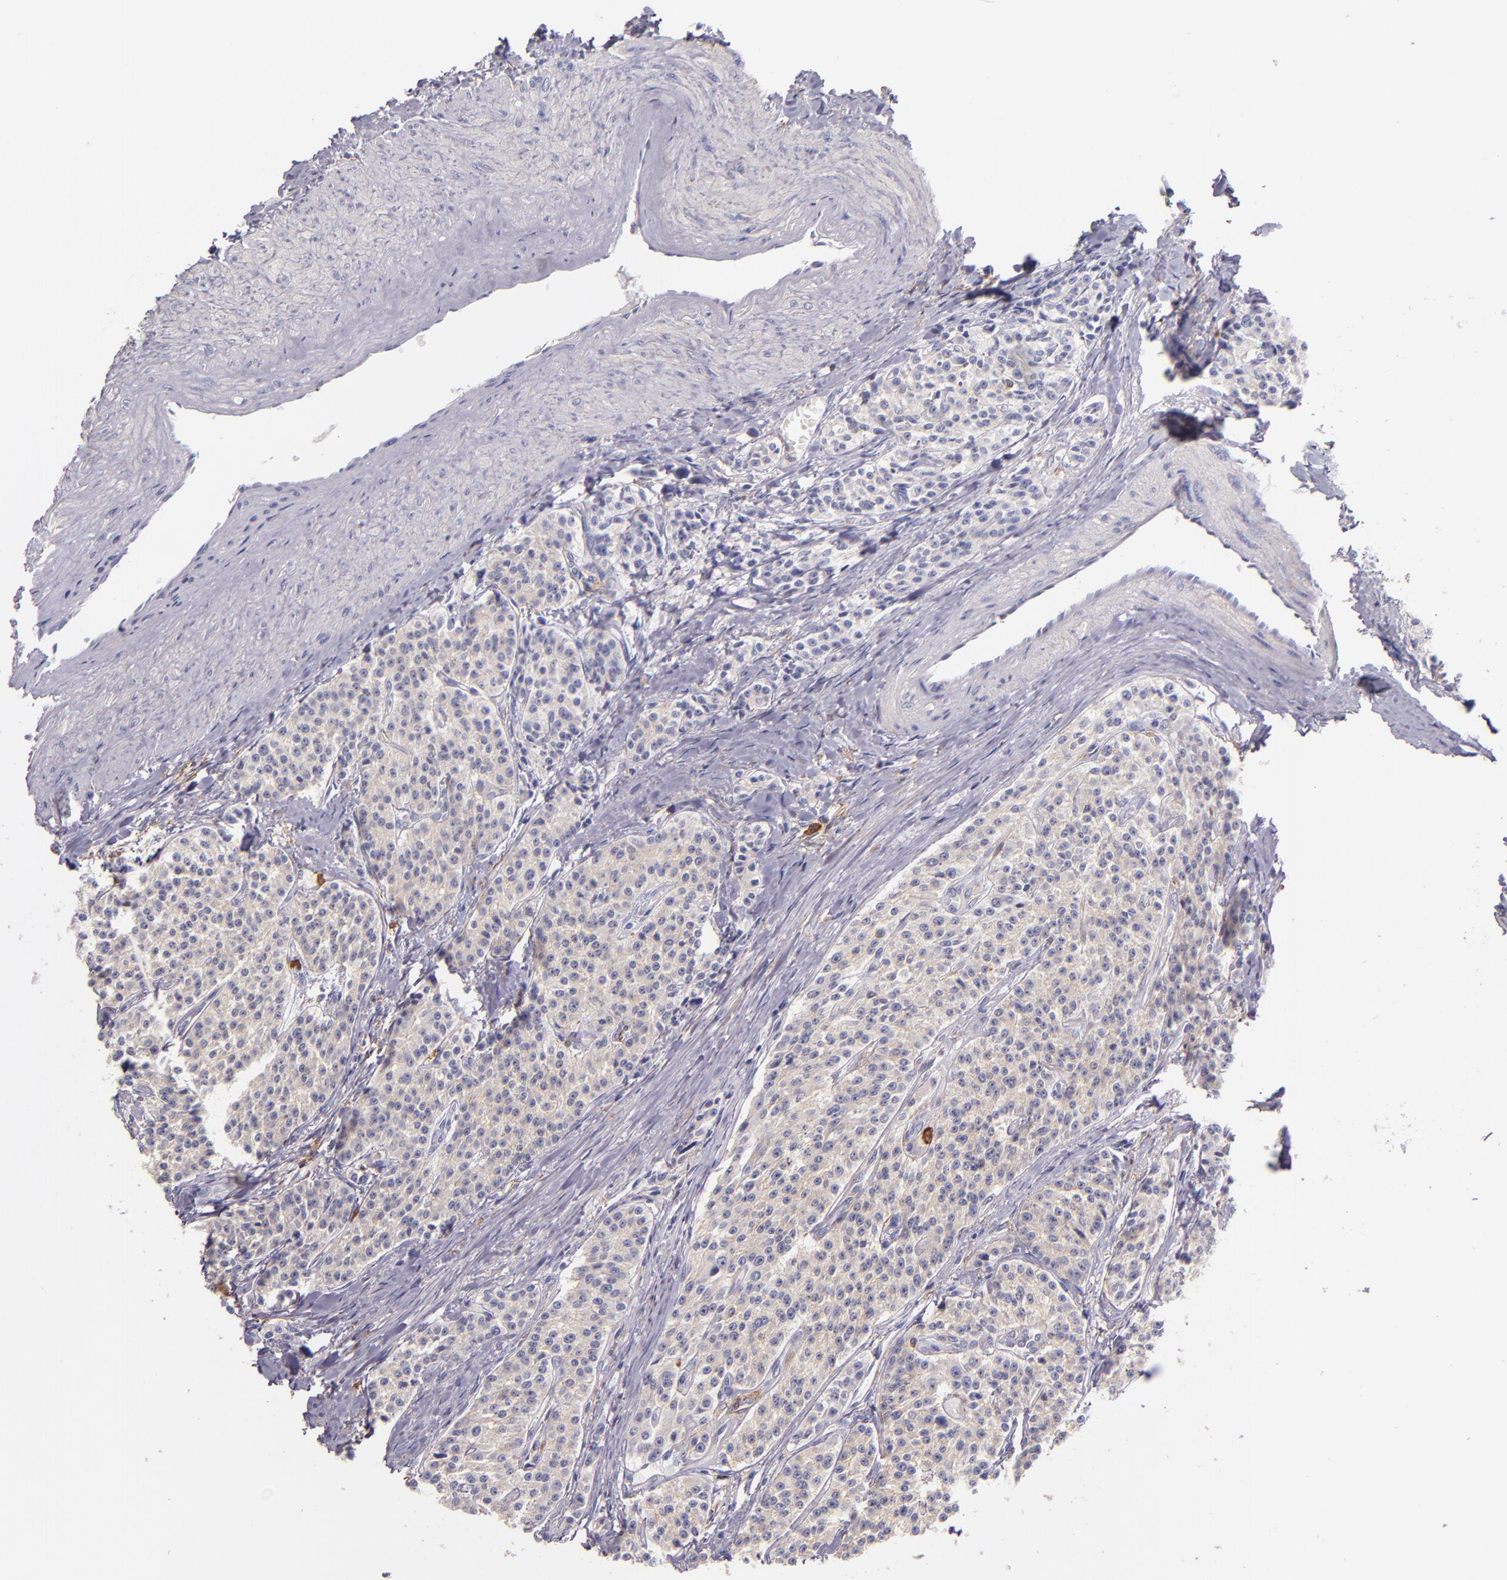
{"staining": {"intensity": "negative", "quantity": "none", "location": "none"}, "tissue": "carcinoid", "cell_type": "Tumor cells", "image_type": "cancer", "snomed": [{"axis": "morphology", "description": "Carcinoid, malignant, NOS"}, {"axis": "topography", "description": "Stomach"}], "caption": "Immunohistochemistry (IHC) of carcinoid (malignant) exhibits no staining in tumor cells.", "gene": "C5AR1", "patient": {"sex": "female", "age": 76}}